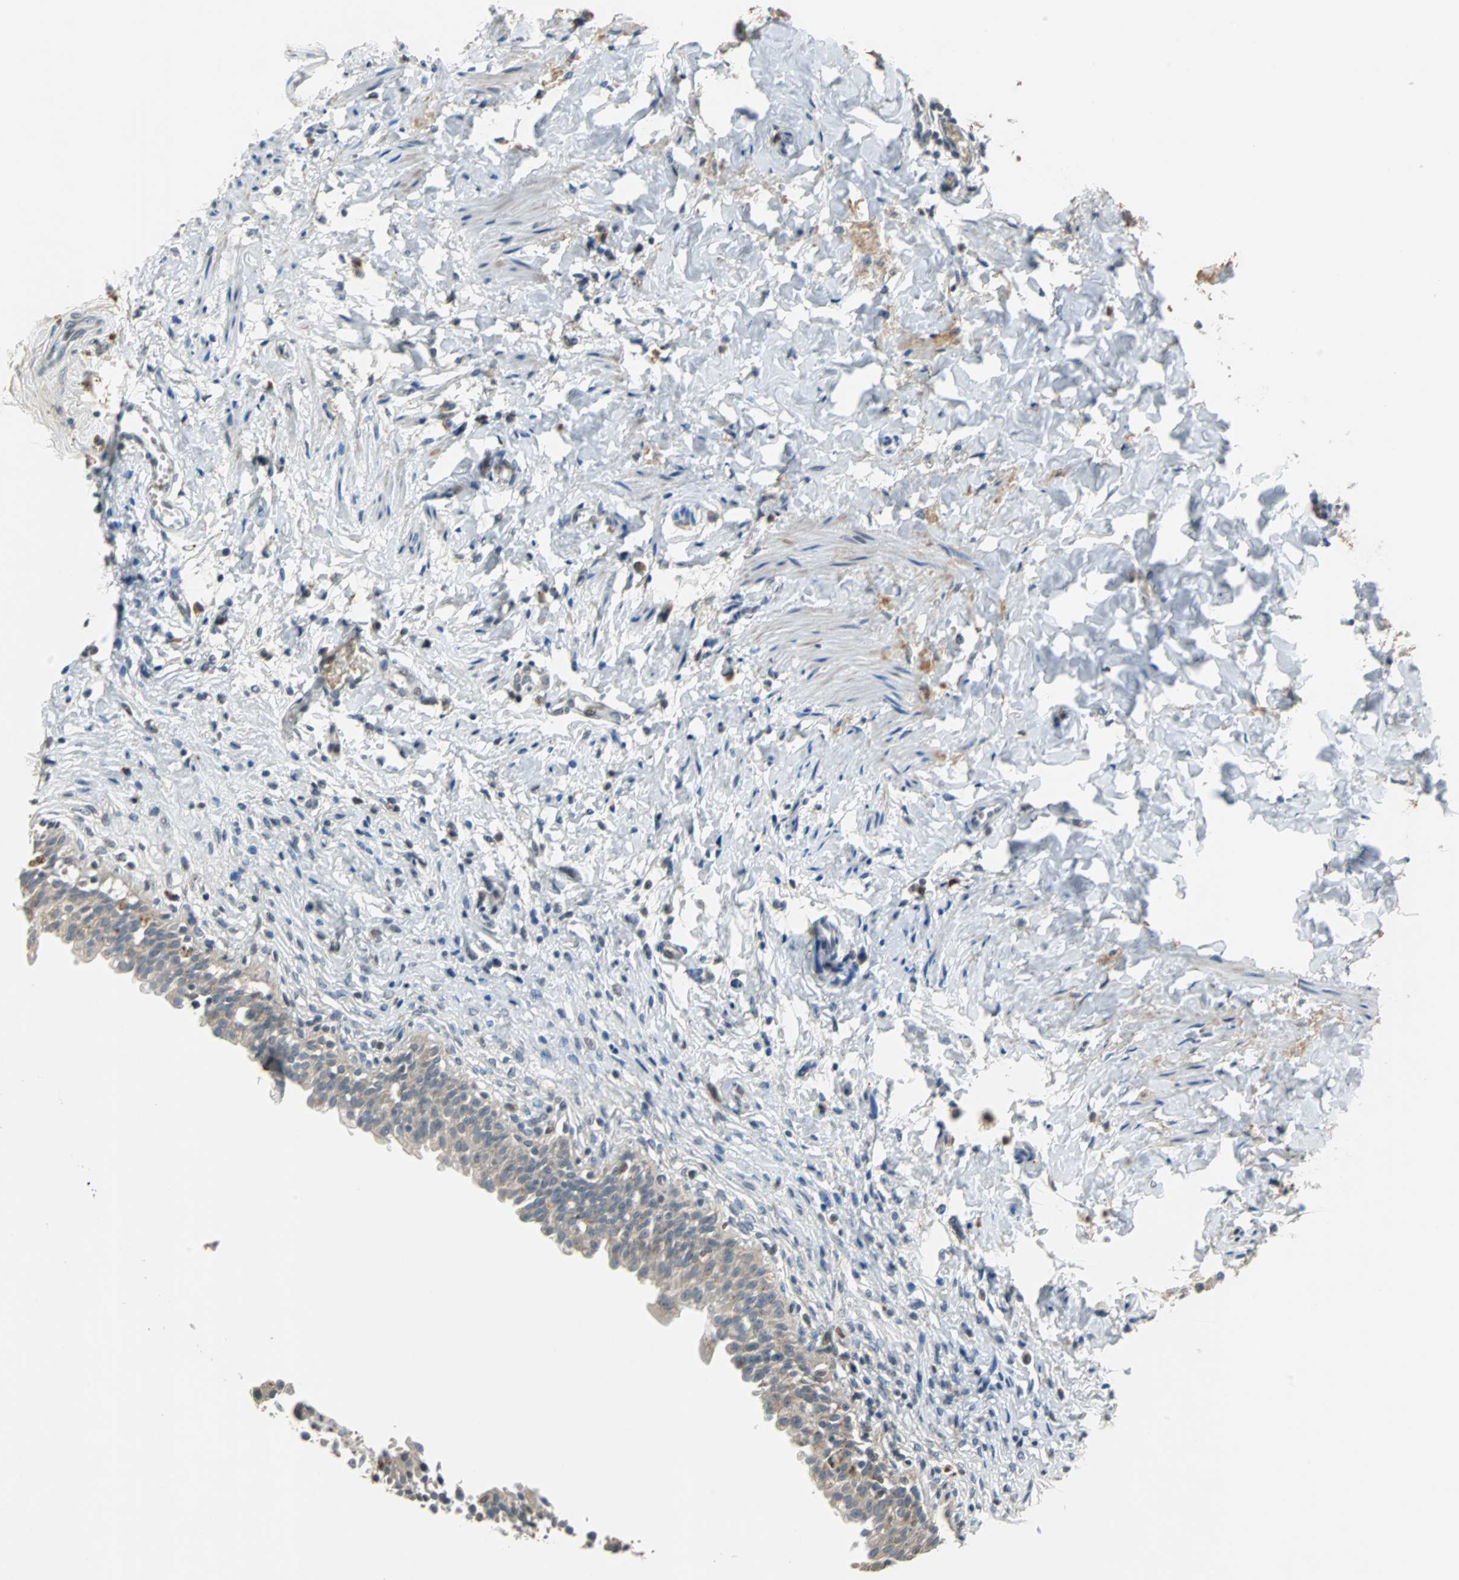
{"staining": {"intensity": "moderate", "quantity": "25%-75%", "location": "cytoplasmic/membranous"}, "tissue": "urinary bladder", "cell_type": "Urothelial cells", "image_type": "normal", "snomed": [{"axis": "morphology", "description": "Normal tissue, NOS"}, {"axis": "morphology", "description": "Inflammation, NOS"}, {"axis": "topography", "description": "Urinary bladder"}], "caption": "The immunohistochemical stain labels moderate cytoplasmic/membranous positivity in urothelial cells of unremarkable urinary bladder.", "gene": "HLX", "patient": {"sex": "female", "age": 80}}